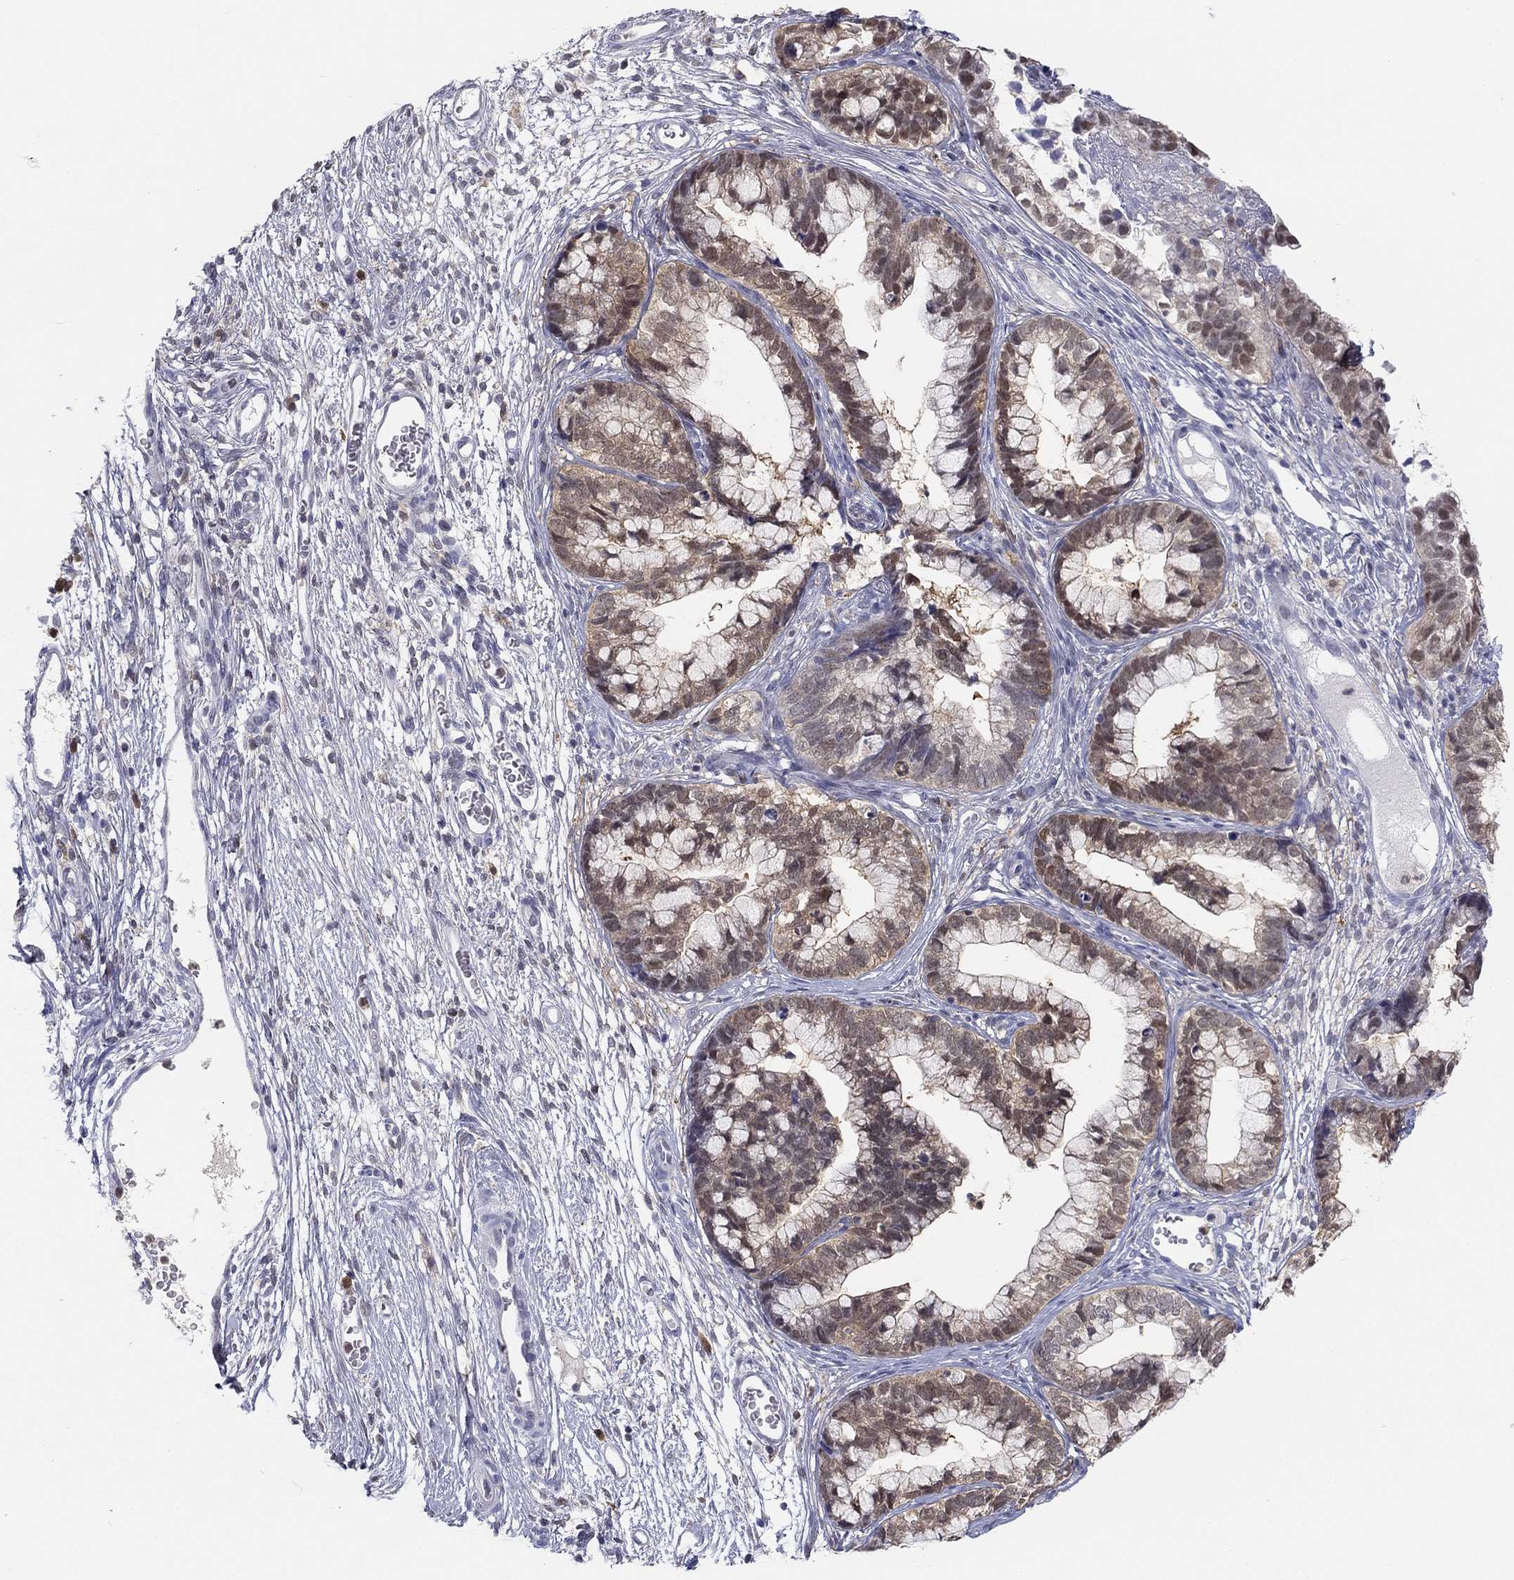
{"staining": {"intensity": "weak", "quantity": "<25%", "location": "cytoplasmic/membranous"}, "tissue": "cervical cancer", "cell_type": "Tumor cells", "image_type": "cancer", "snomed": [{"axis": "morphology", "description": "Adenocarcinoma, NOS"}, {"axis": "topography", "description": "Cervix"}], "caption": "Micrograph shows no significant protein expression in tumor cells of adenocarcinoma (cervical).", "gene": "PDXK", "patient": {"sex": "female", "age": 44}}